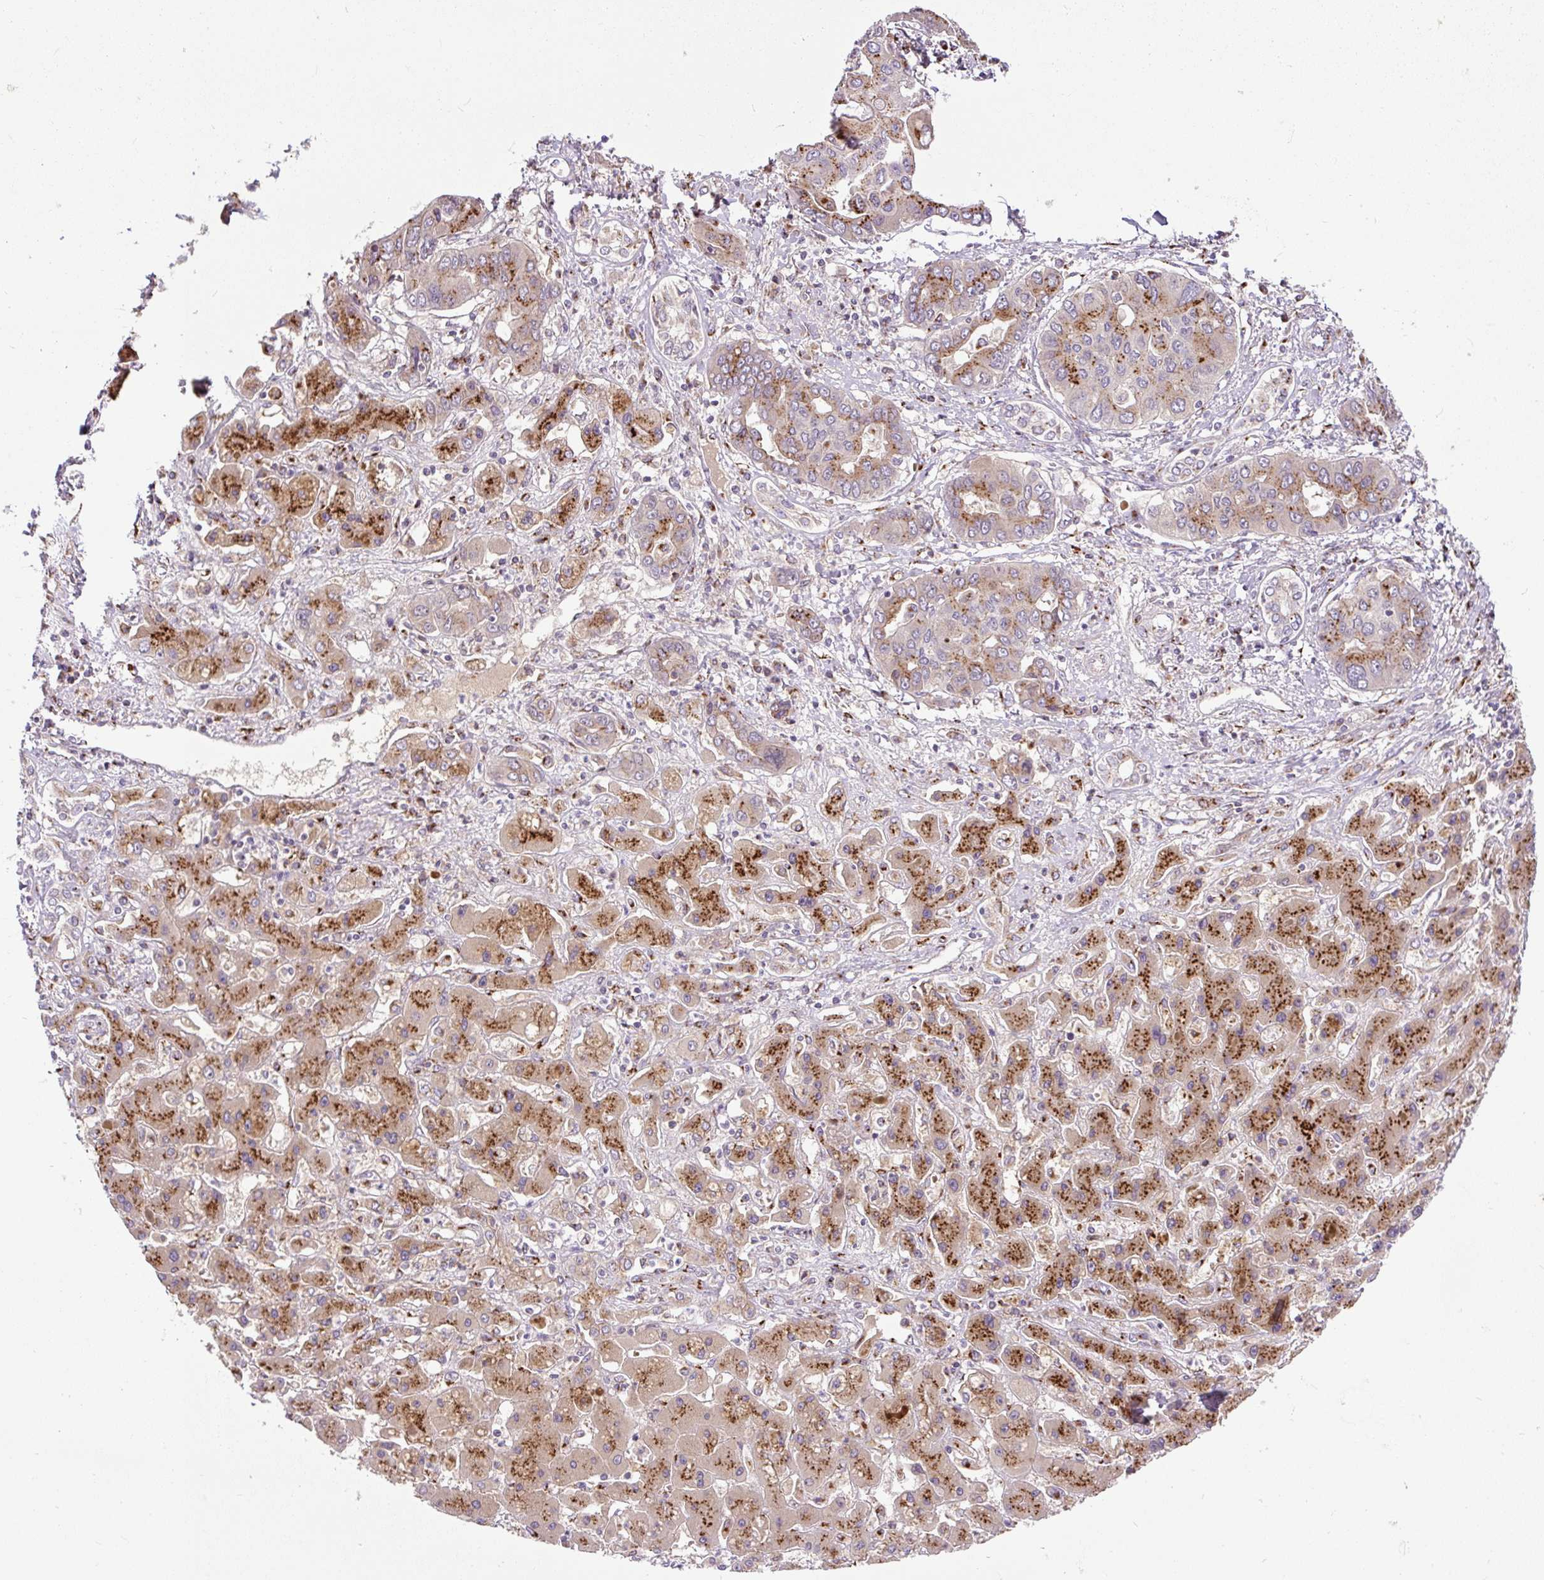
{"staining": {"intensity": "strong", "quantity": "25%-75%", "location": "cytoplasmic/membranous"}, "tissue": "liver cancer", "cell_type": "Tumor cells", "image_type": "cancer", "snomed": [{"axis": "morphology", "description": "Cholangiocarcinoma"}, {"axis": "topography", "description": "Liver"}], "caption": "Protein staining of cholangiocarcinoma (liver) tissue displays strong cytoplasmic/membranous positivity in approximately 25%-75% of tumor cells.", "gene": "MSMP", "patient": {"sex": "male", "age": 67}}